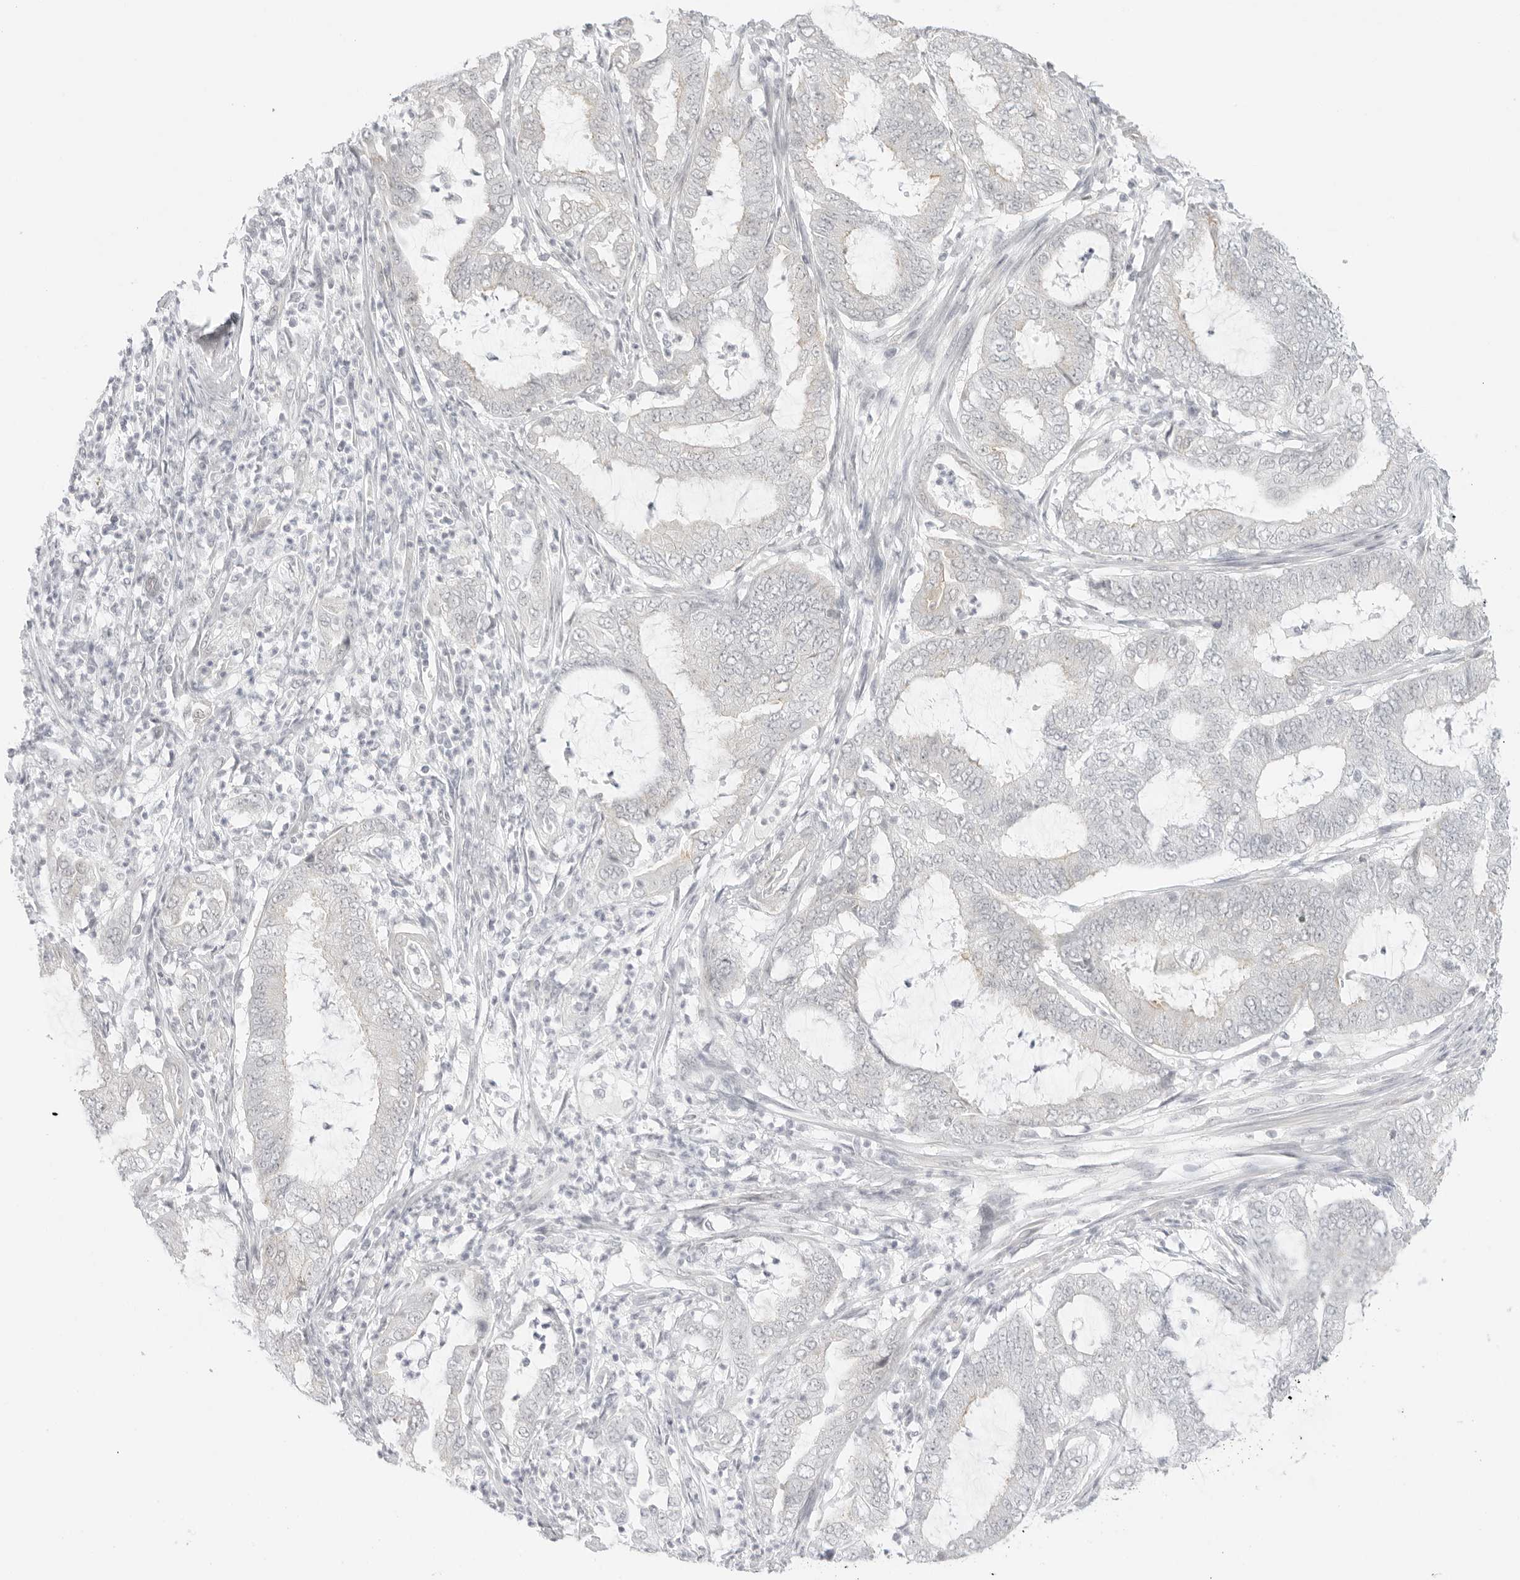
{"staining": {"intensity": "negative", "quantity": "none", "location": "none"}, "tissue": "endometrial cancer", "cell_type": "Tumor cells", "image_type": "cancer", "snomed": [{"axis": "morphology", "description": "Adenocarcinoma, NOS"}, {"axis": "topography", "description": "Endometrium"}], "caption": "Immunohistochemical staining of endometrial cancer (adenocarcinoma) reveals no significant positivity in tumor cells.", "gene": "MED18", "patient": {"sex": "female", "age": 51}}